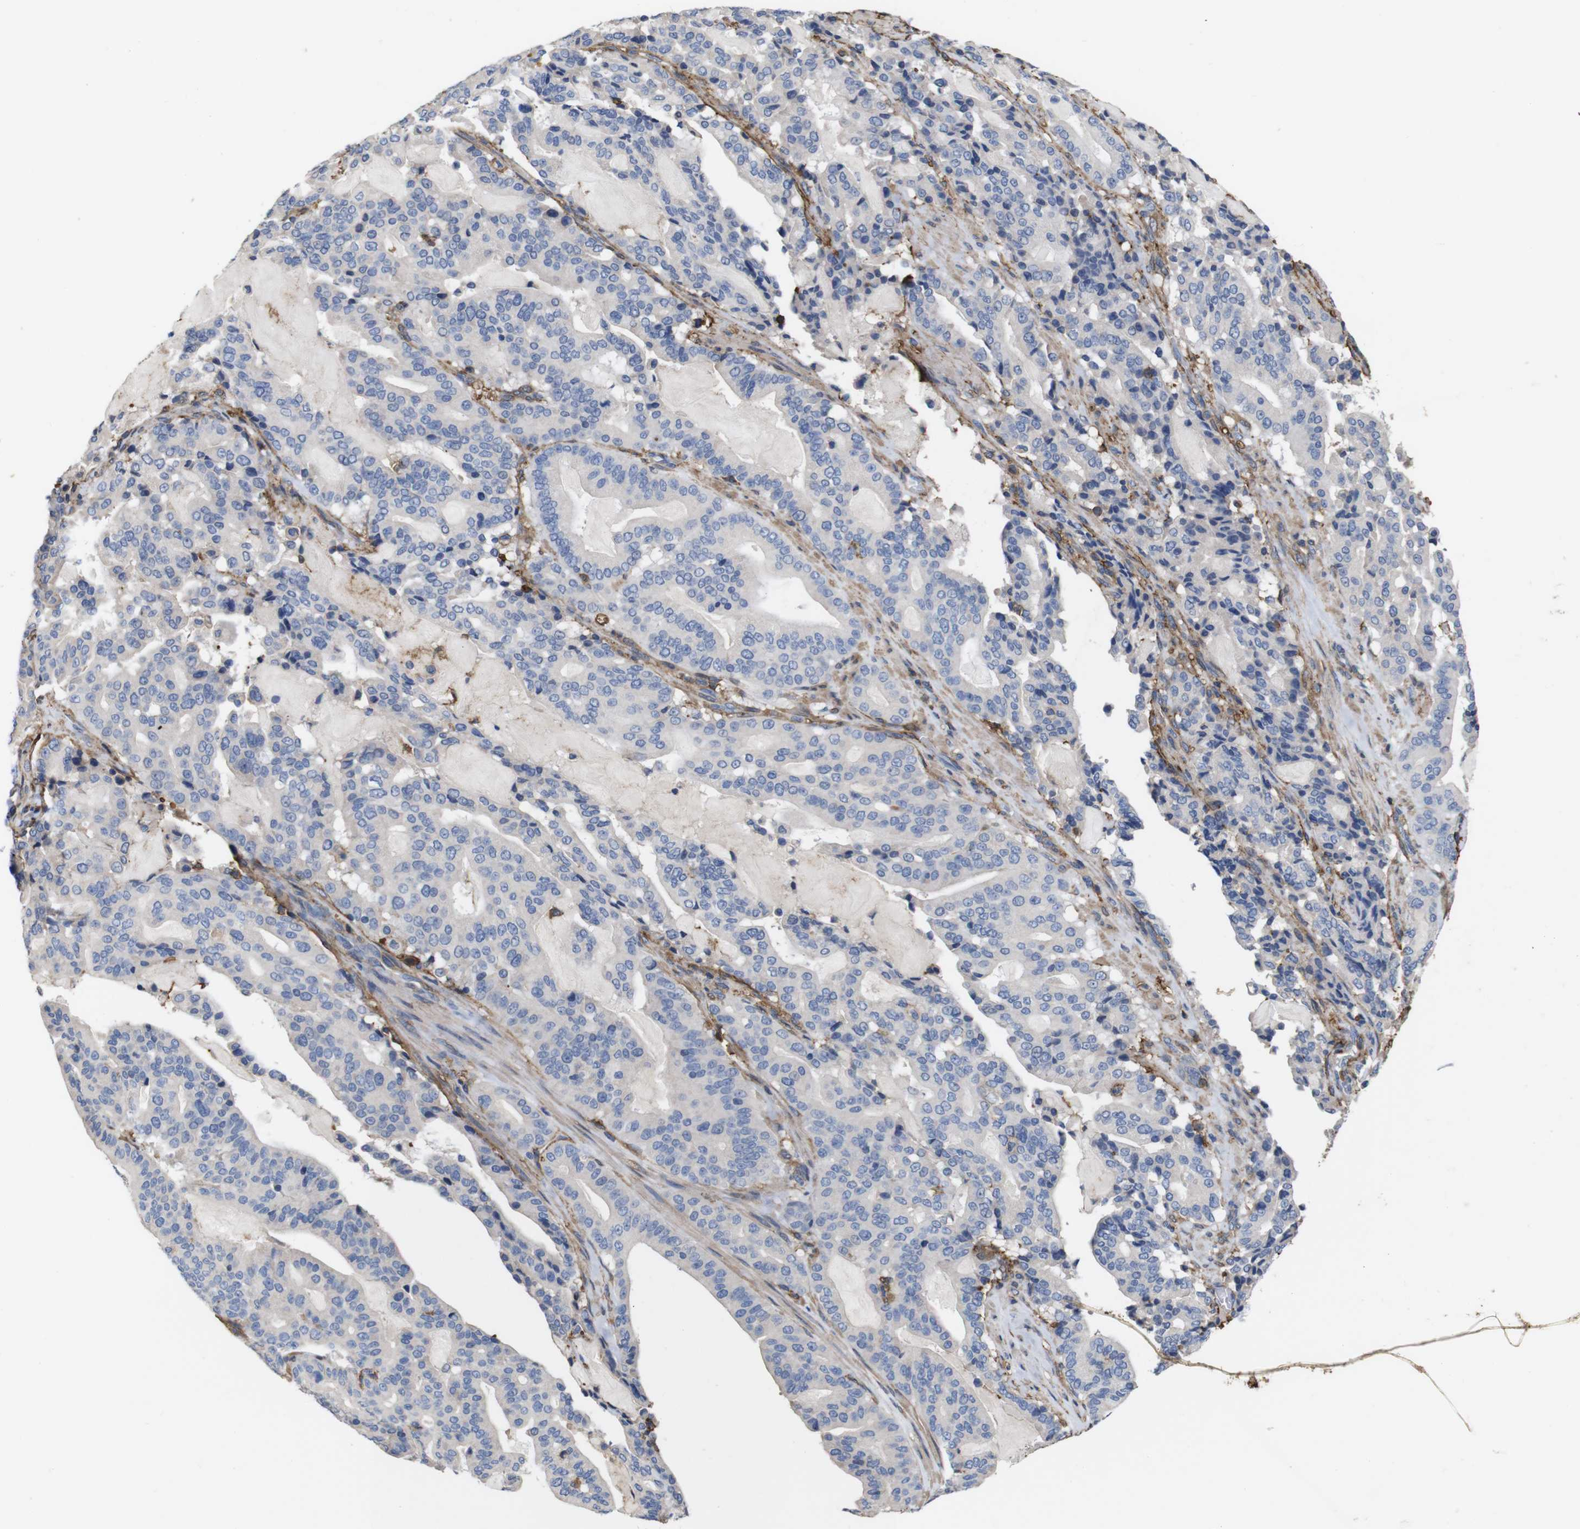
{"staining": {"intensity": "negative", "quantity": "none", "location": "none"}, "tissue": "pancreatic cancer", "cell_type": "Tumor cells", "image_type": "cancer", "snomed": [{"axis": "morphology", "description": "Adenocarcinoma, NOS"}, {"axis": "topography", "description": "Pancreas"}], "caption": "Photomicrograph shows no significant protein expression in tumor cells of adenocarcinoma (pancreatic).", "gene": "PI4KA", "patient": {"sex": "male", "age": 63}}